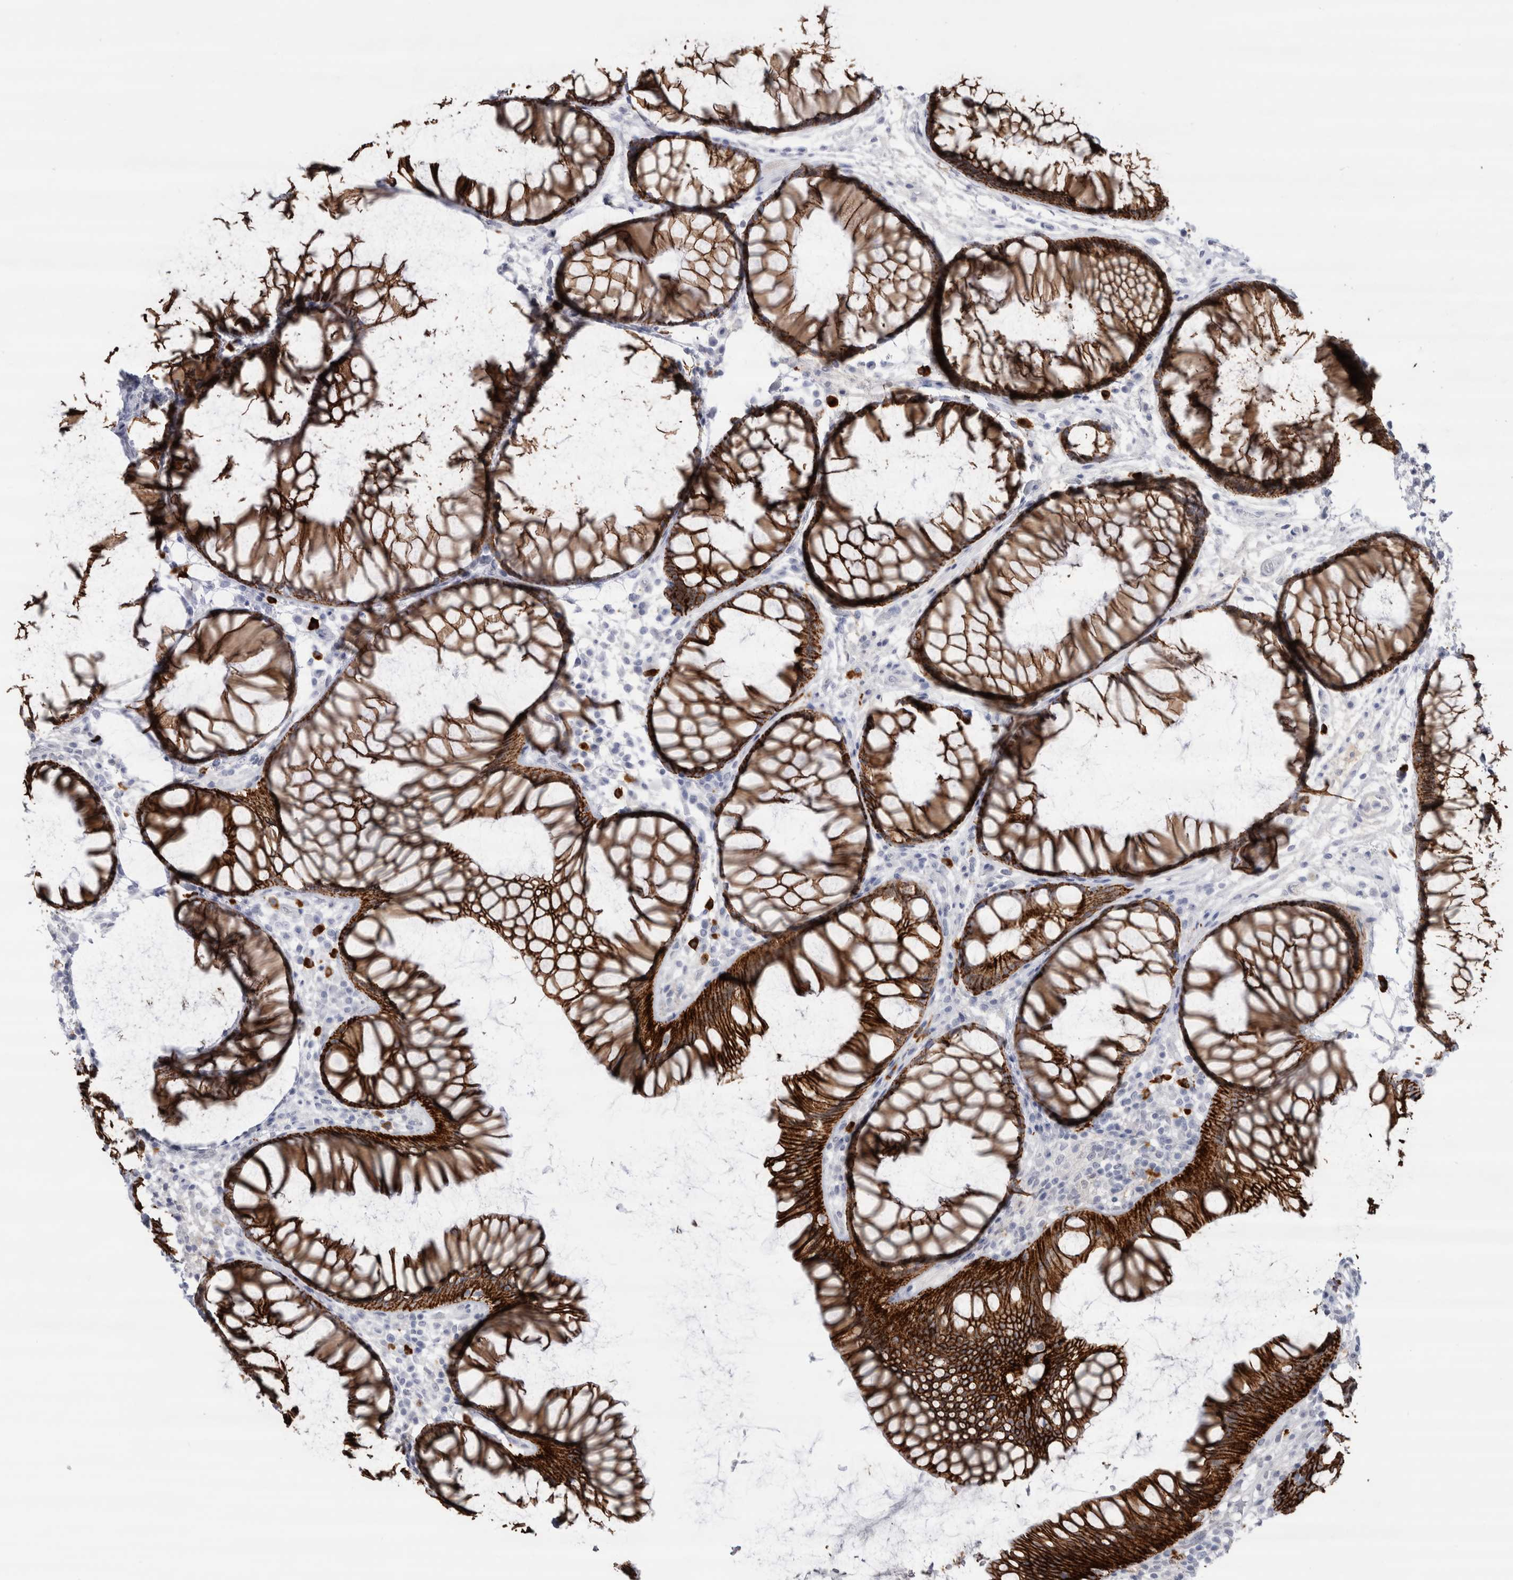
{"staining": {"intensity": "strong", "quantity": ">75%", "location": "cytoplasmic/membranous"}, "tissue": "rectum", "cell_type": "Glandular cells", "image_type": "normal", "snomed": [{"axis": "morphology", "description": "Normal tissue, NOS"}, {"axis": "topography", "description": "Rectum"}], "caption": "Rectum stained with immunohistochemistry (IHC) exhibits strong cytoplasmic/membranous staining in approximately >75% of glandular cells.", "gene": "CDH17", "patient": {"sex": "male", "age": 51}}